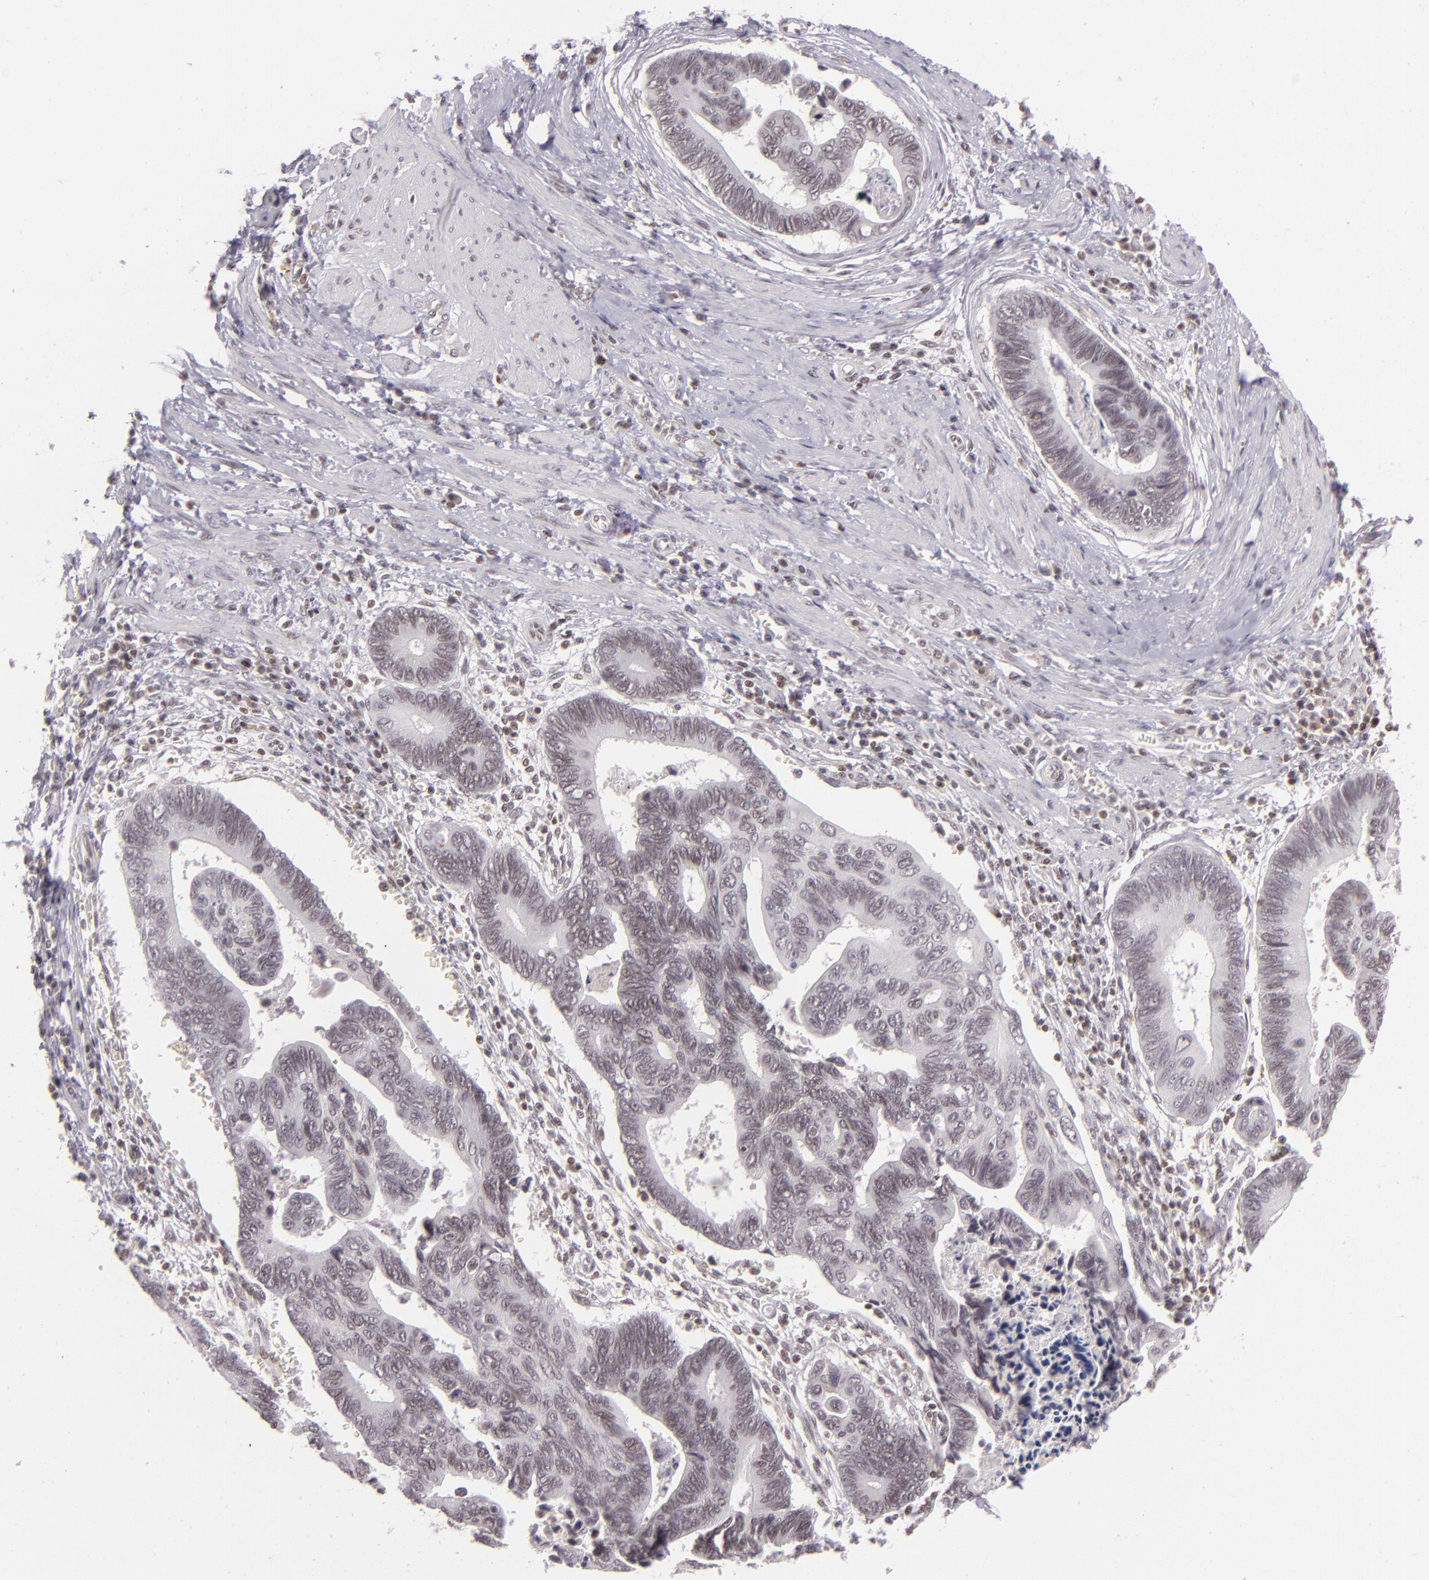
{"staining": {"intensity": "weak", "quantity": ">75%", "location": "nuclear"}, "tissue": "pancreatic cancer", "cell_type": "Tumor cells", "image_type": "cancer", "snomed": [{"axis": "morphology", "description": "Adenocarcinoma, NOS"}, {"axis": "topography", "description": "Pancreas"}], "caption": "This is an image of IHC staining of pancreatic cancer (adenocarcinoma), which shows weak positivity in the nuclear of tumor cells.", "gene": "ZFX", "patient": {"sex": "female", "age": 70}}